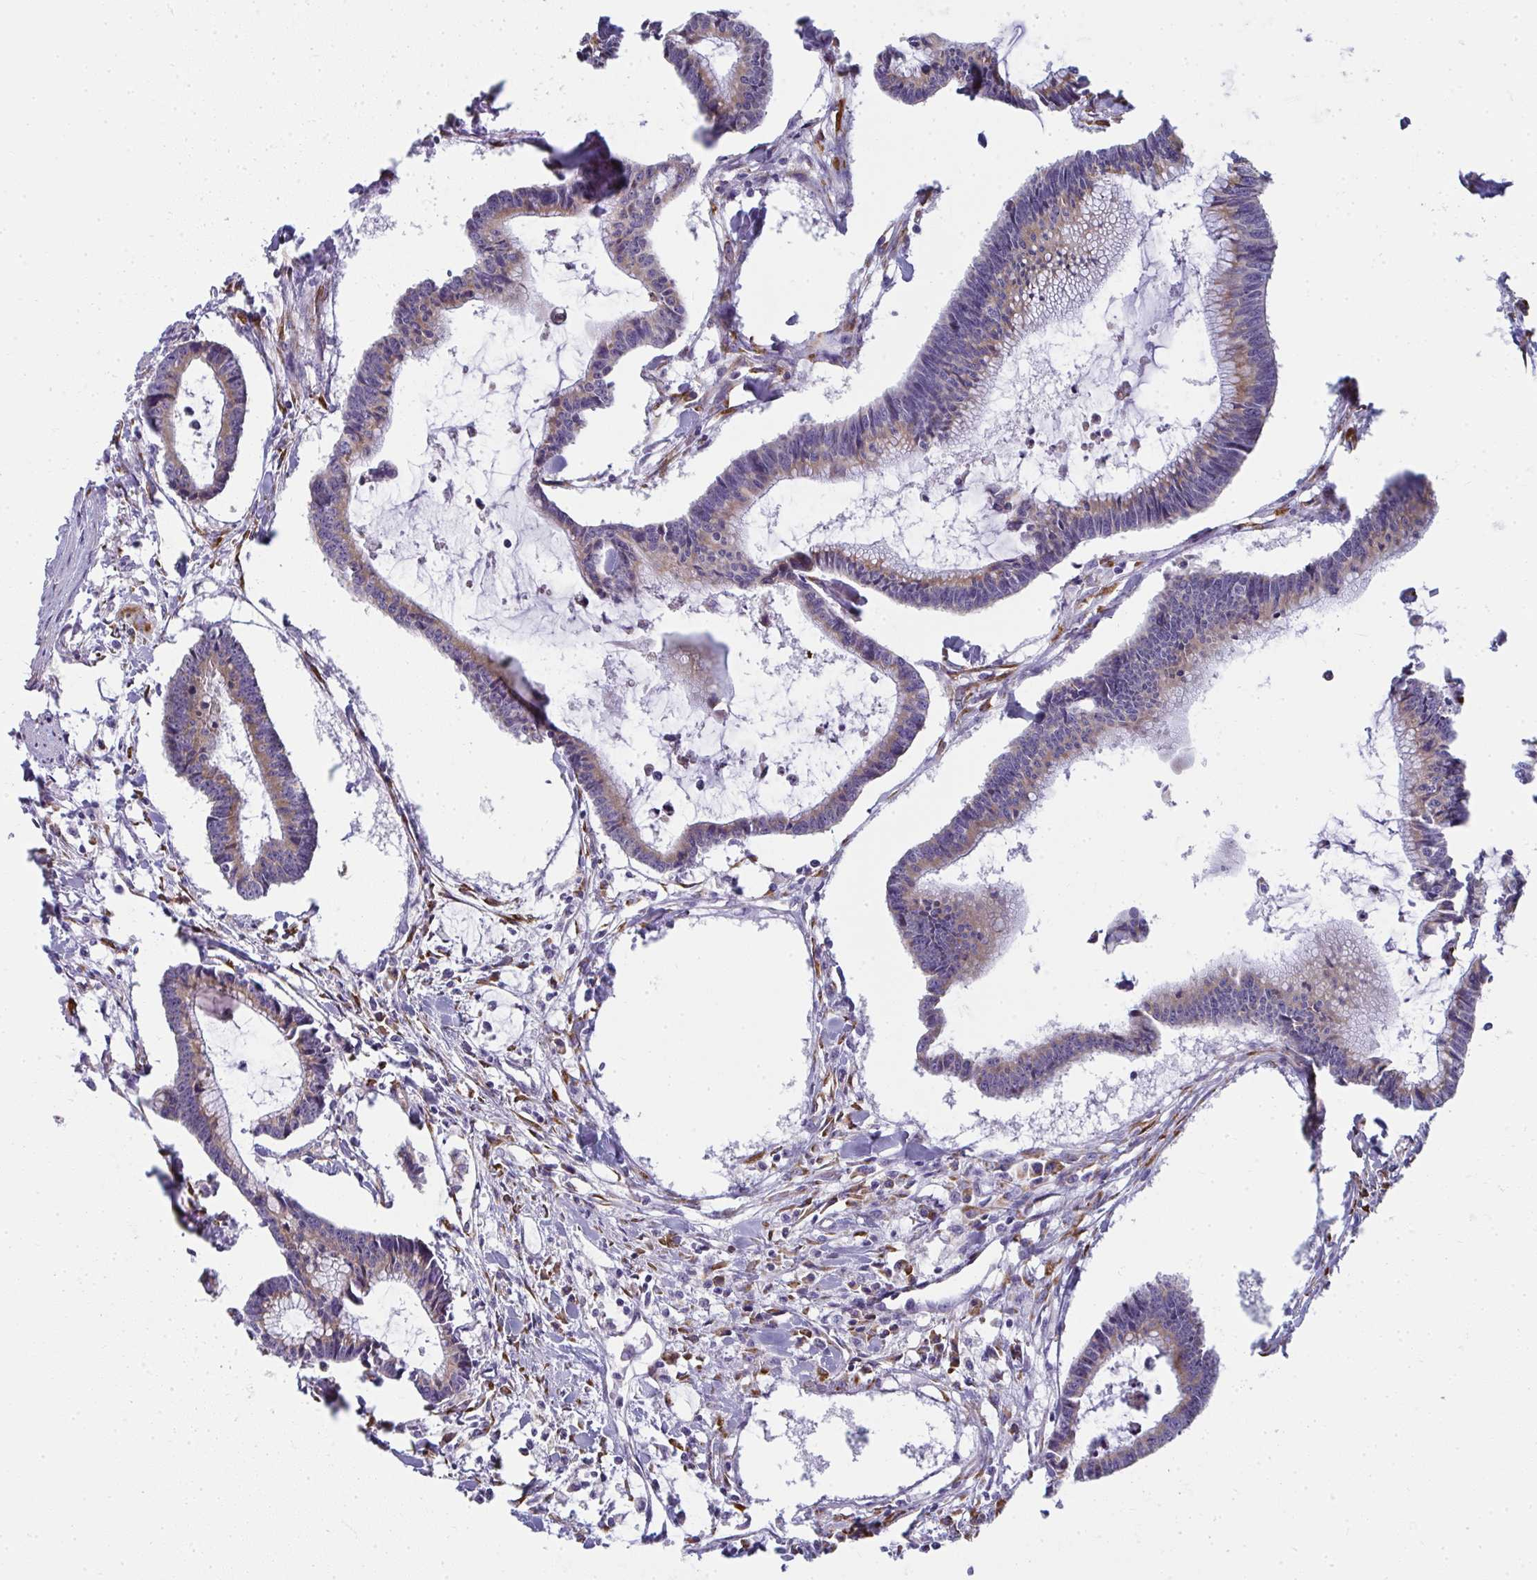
{"staining": {"intensity": "weak", "quantity": ">75%", "location": "cytoplasmic/membranous"}, "tissue": "colorectal cancer", "cell_type": "Tumor cells", "image_type": "cancer", "snomed": [{"axis": "morphology", "description": "Adenocarcinoma, NOS"}, {"axis": "topography", "description": "Colon"}], "caption": "Tumor cells exhibit low levels of weak cytoplasmic/membranous expression in about >75% of cells in adenocarcinoma (colorectal). (Brightfield microscopy of DAB IHC at high magnification).", "gene": "SHROOM1", "patient": {"sex": "female", "age": 78}}